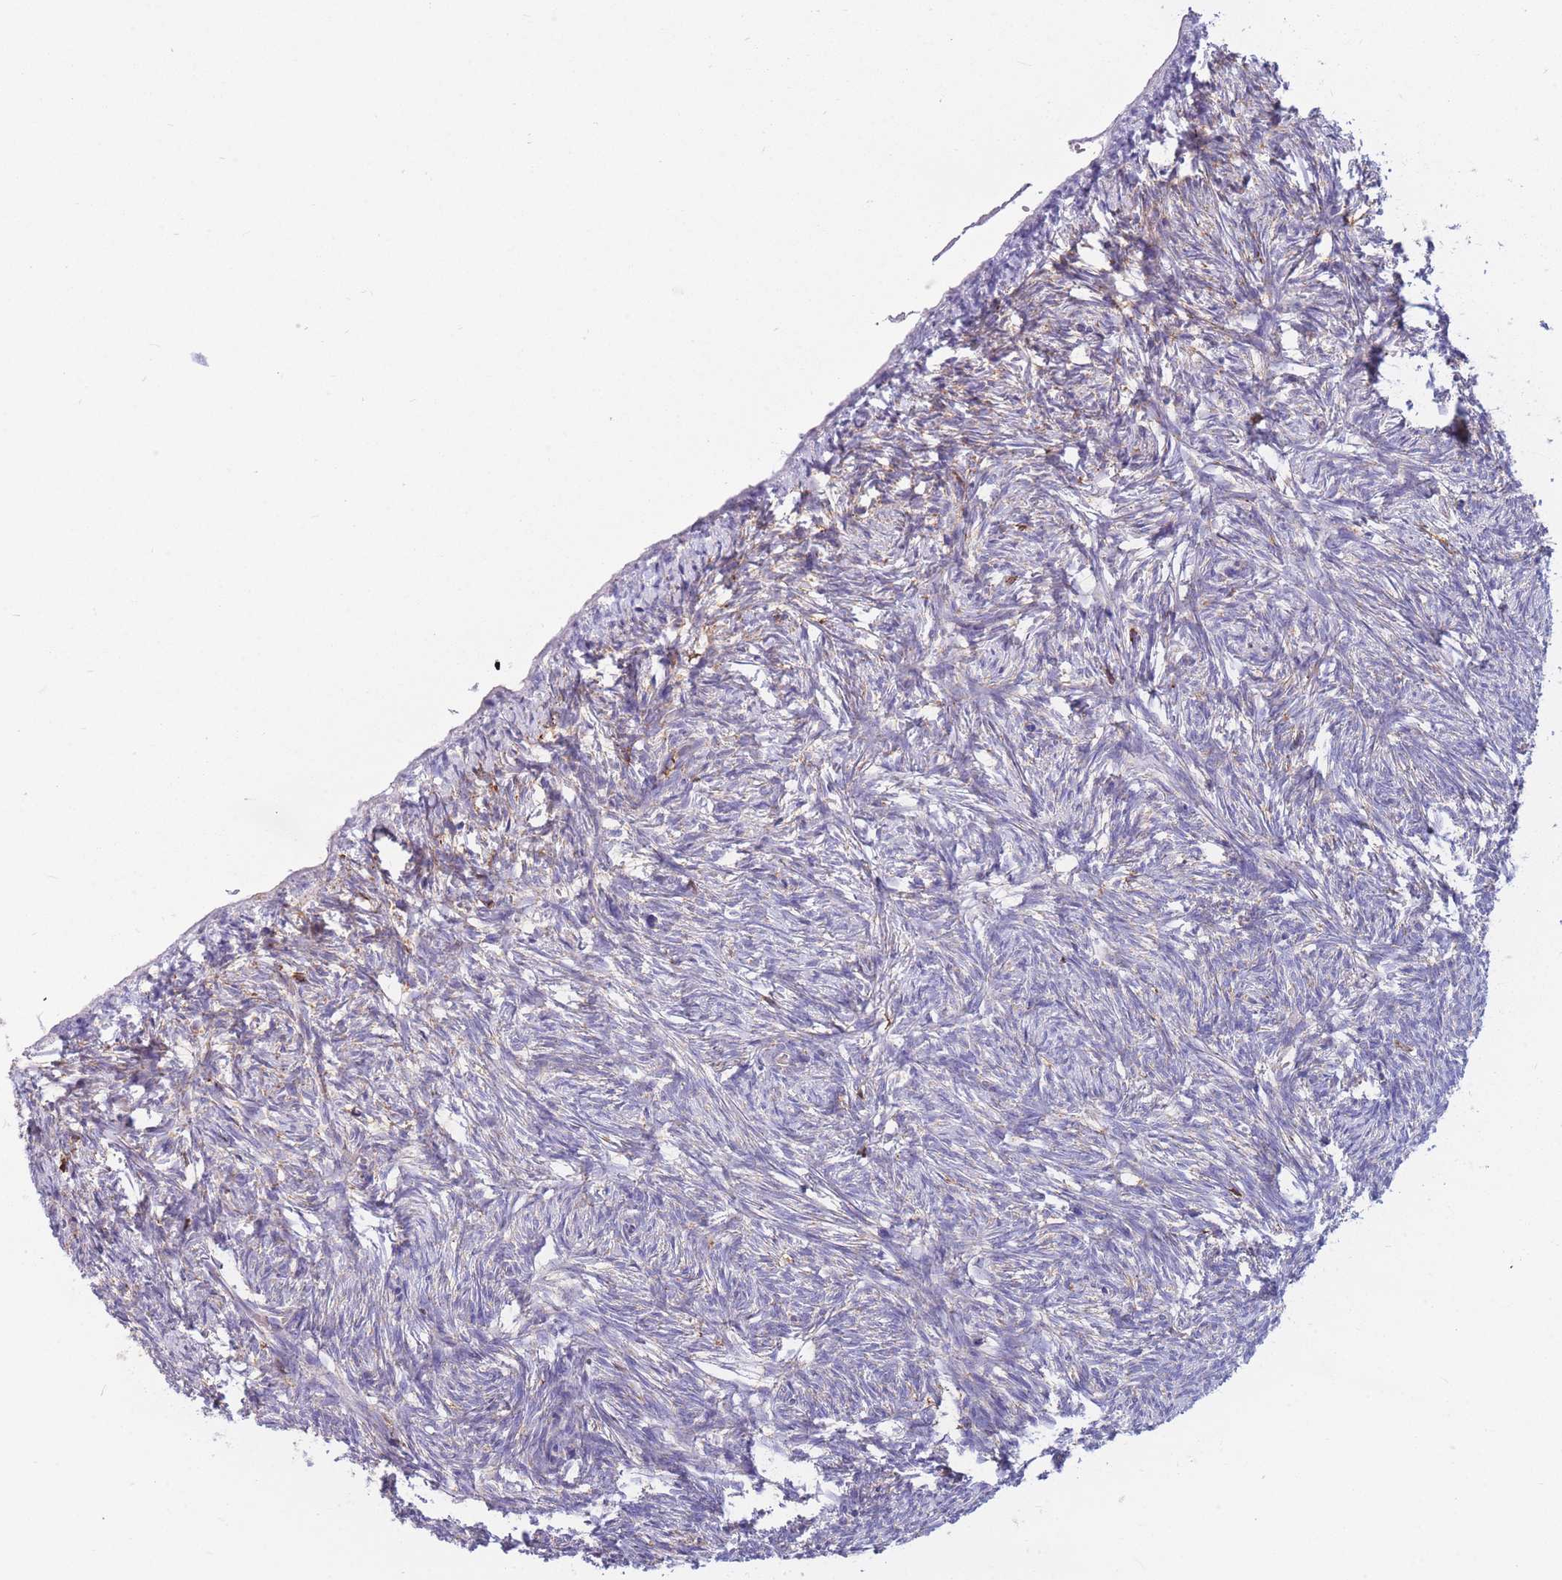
{"staining": {"intensity": "moderate", "quantity": "<25%", "location": "cytoplasmic/membranous"}, "tissue": "ovary", "cell_type": "Ovarian stroma cells", "image_type": "normal", "snomed": [{"axis": "morphology", "description": "Normal tissue, NOS"}, {"axis": "topography", "description": "Ovary"}], "caption": "A high-resolution histopathology image shows IHC staining of normal ovary, which exhibits moderate cytoplasmic/membranous staining in approximately <25% of ovarian stroma cells. Ihc stains the protein of interest in brown and the nuclei are stained blue.", "gene": "MRPL54", "patient": {"sex": "female", "age": 51}}